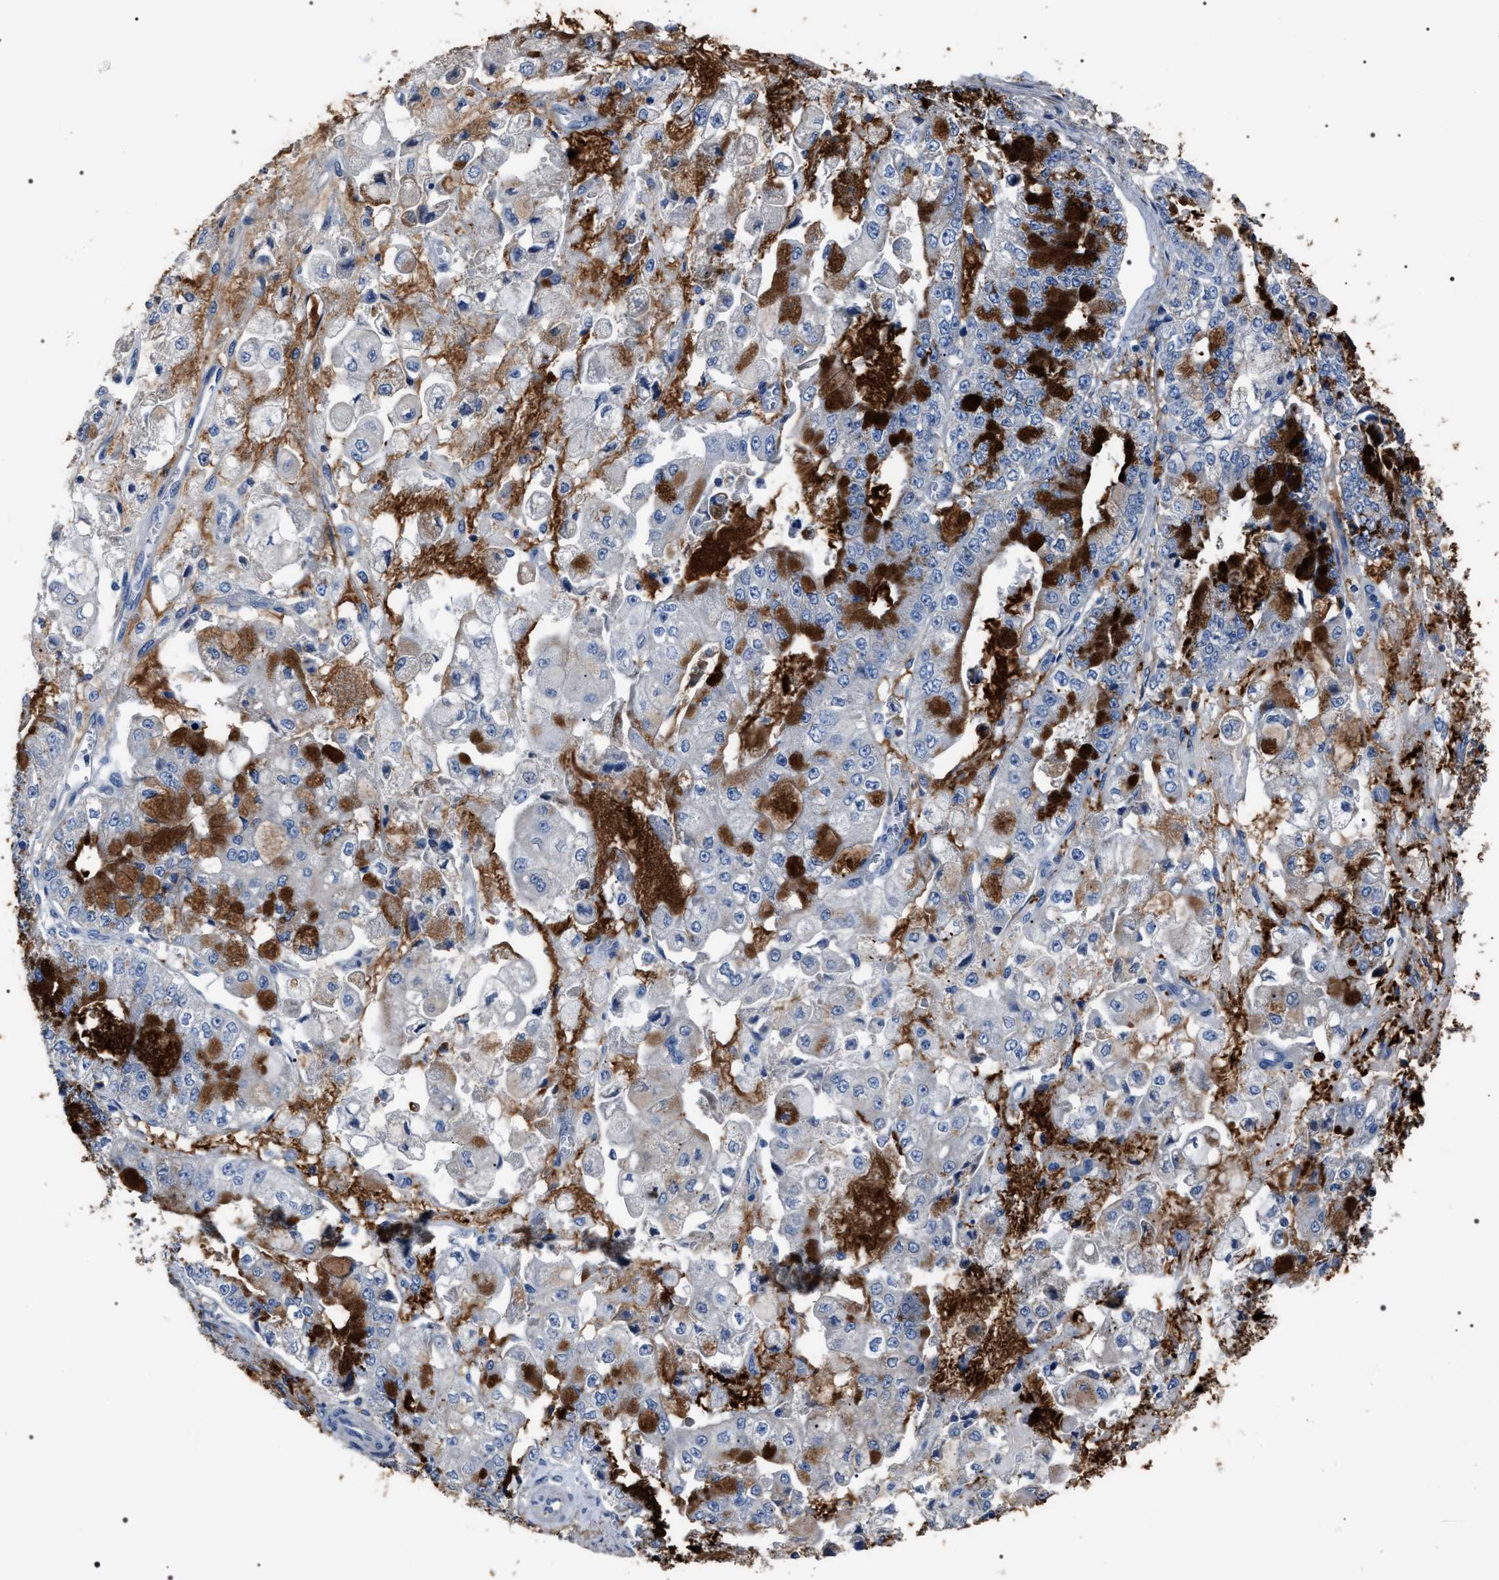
{"staining": {"intensity": "negative", "quantity": "none", "location": "none"}, "tissue": "stomach cancer", "cell_type": "Tumor cells", "image_type": "cancer", "snomed": [{"axis": "morphology", "description": "Adenocarcinoma, NOS"}, {"axis": "topography", "description": "Stomach"}], "caption": "The histopathology image reveals no significant expression in tumor cells of adenocarcinoma (stomach).", "gene": "TRIM54", "patient": {"sex": "male", "age": 76}}